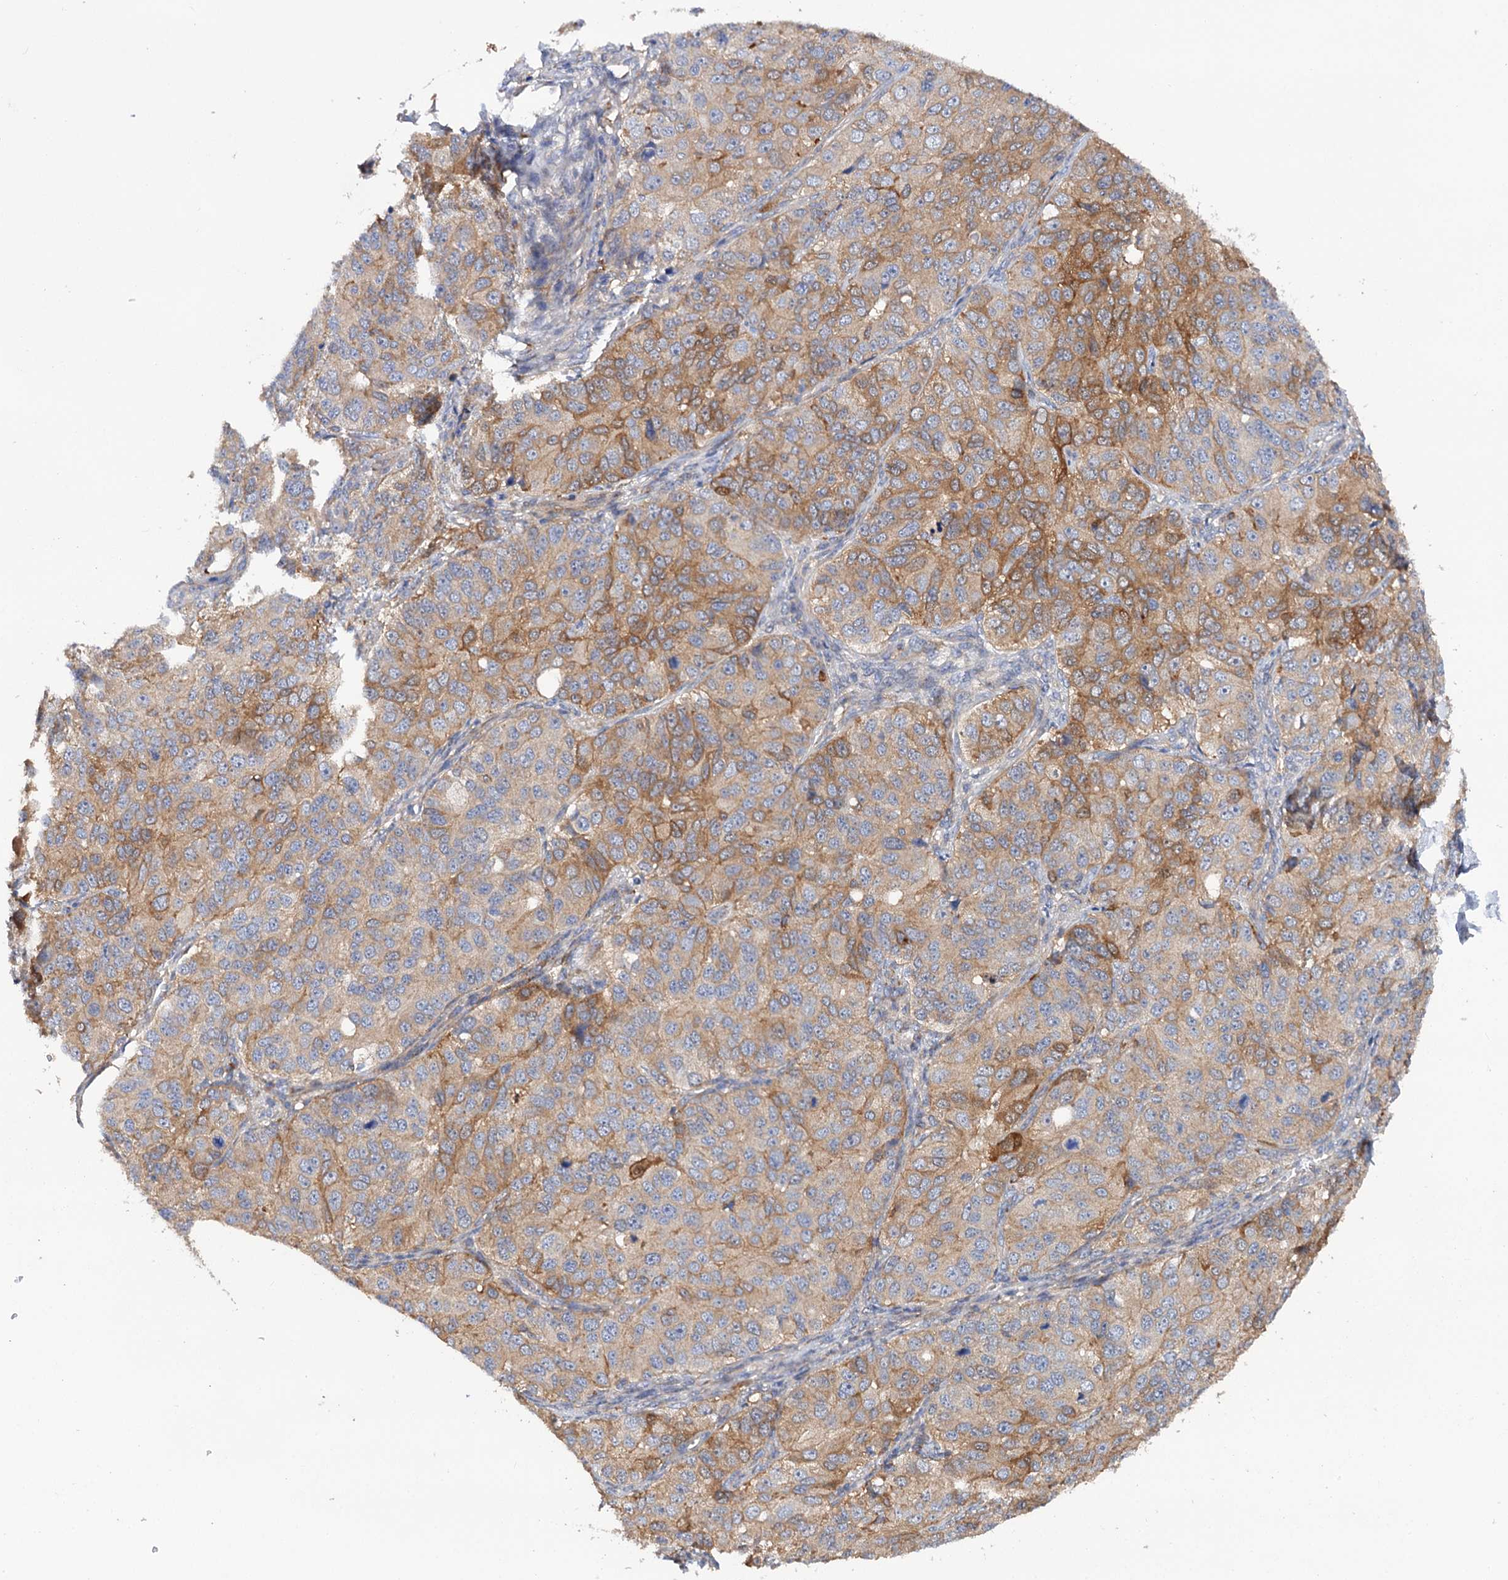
{"staining": {"intensity": "moderate", "quantity": "25%-75%", "location": "cytoplasmic/membranous"}, "tissue": "ovarian cancer", "cell_type": "Tumor cells", "image_type": "cancer", "snomed": [{"axis": "morphology", "description": "Carcinoma, endometroid"}, {"axis": "topography", "description": "Ovary"}], "caption": "The immunohistochemical stain highlights moderate cytoplasmic/membranous expression in tumor cells of ovarian endometroid carcinoma tissue.", "gene": "CSAD", "patient": {"sex": "female", "age": 51}}